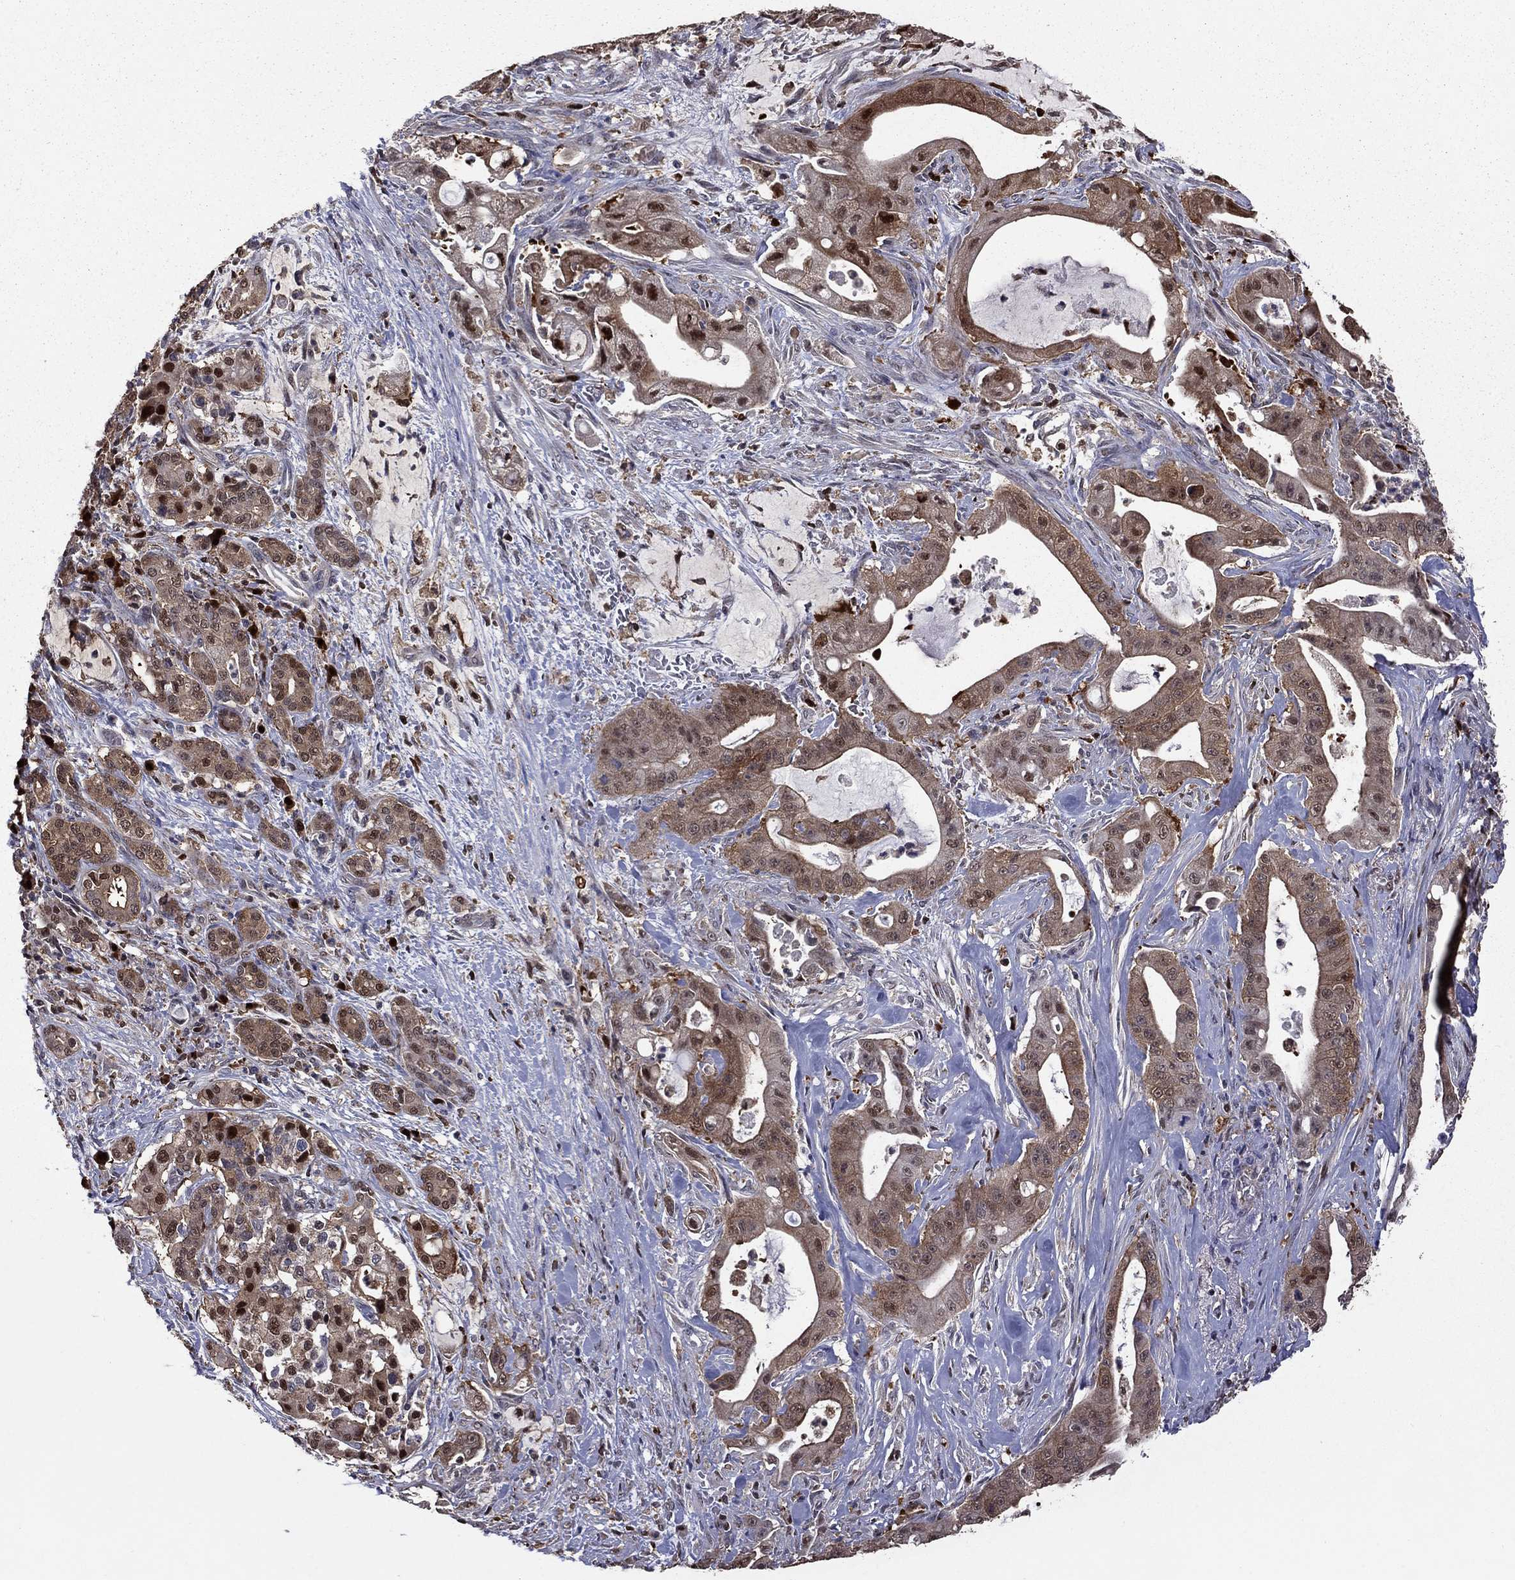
{"staining": {"intensity": "strong", "quantity": "<25%", "location": "cytoplasmic/membranous,nuclear"}, "tissue": "pancreatic cancer", "cell_type": "Tumor cells", "image_type": "cancer", "snomed": [{"axis": "morphology", "description": "Normal tissue, NOS"}, {"axis": "morphology", "description": "Inflammation, NOS"}, {"axis": "morphology", "description": "Adenocarcinoma, NOS"}, {"axis": "topography", "description": "Pancreas"}], "caption": "Immunohistochemical staining of human pancreatic cancer demonstrates medium levels of strong cytoplasmic/membranous and nuclear staining in approximately <25% of tumor cells.", "gene": "APPBP2", "patient": {"sex": "male", "age": 57}}